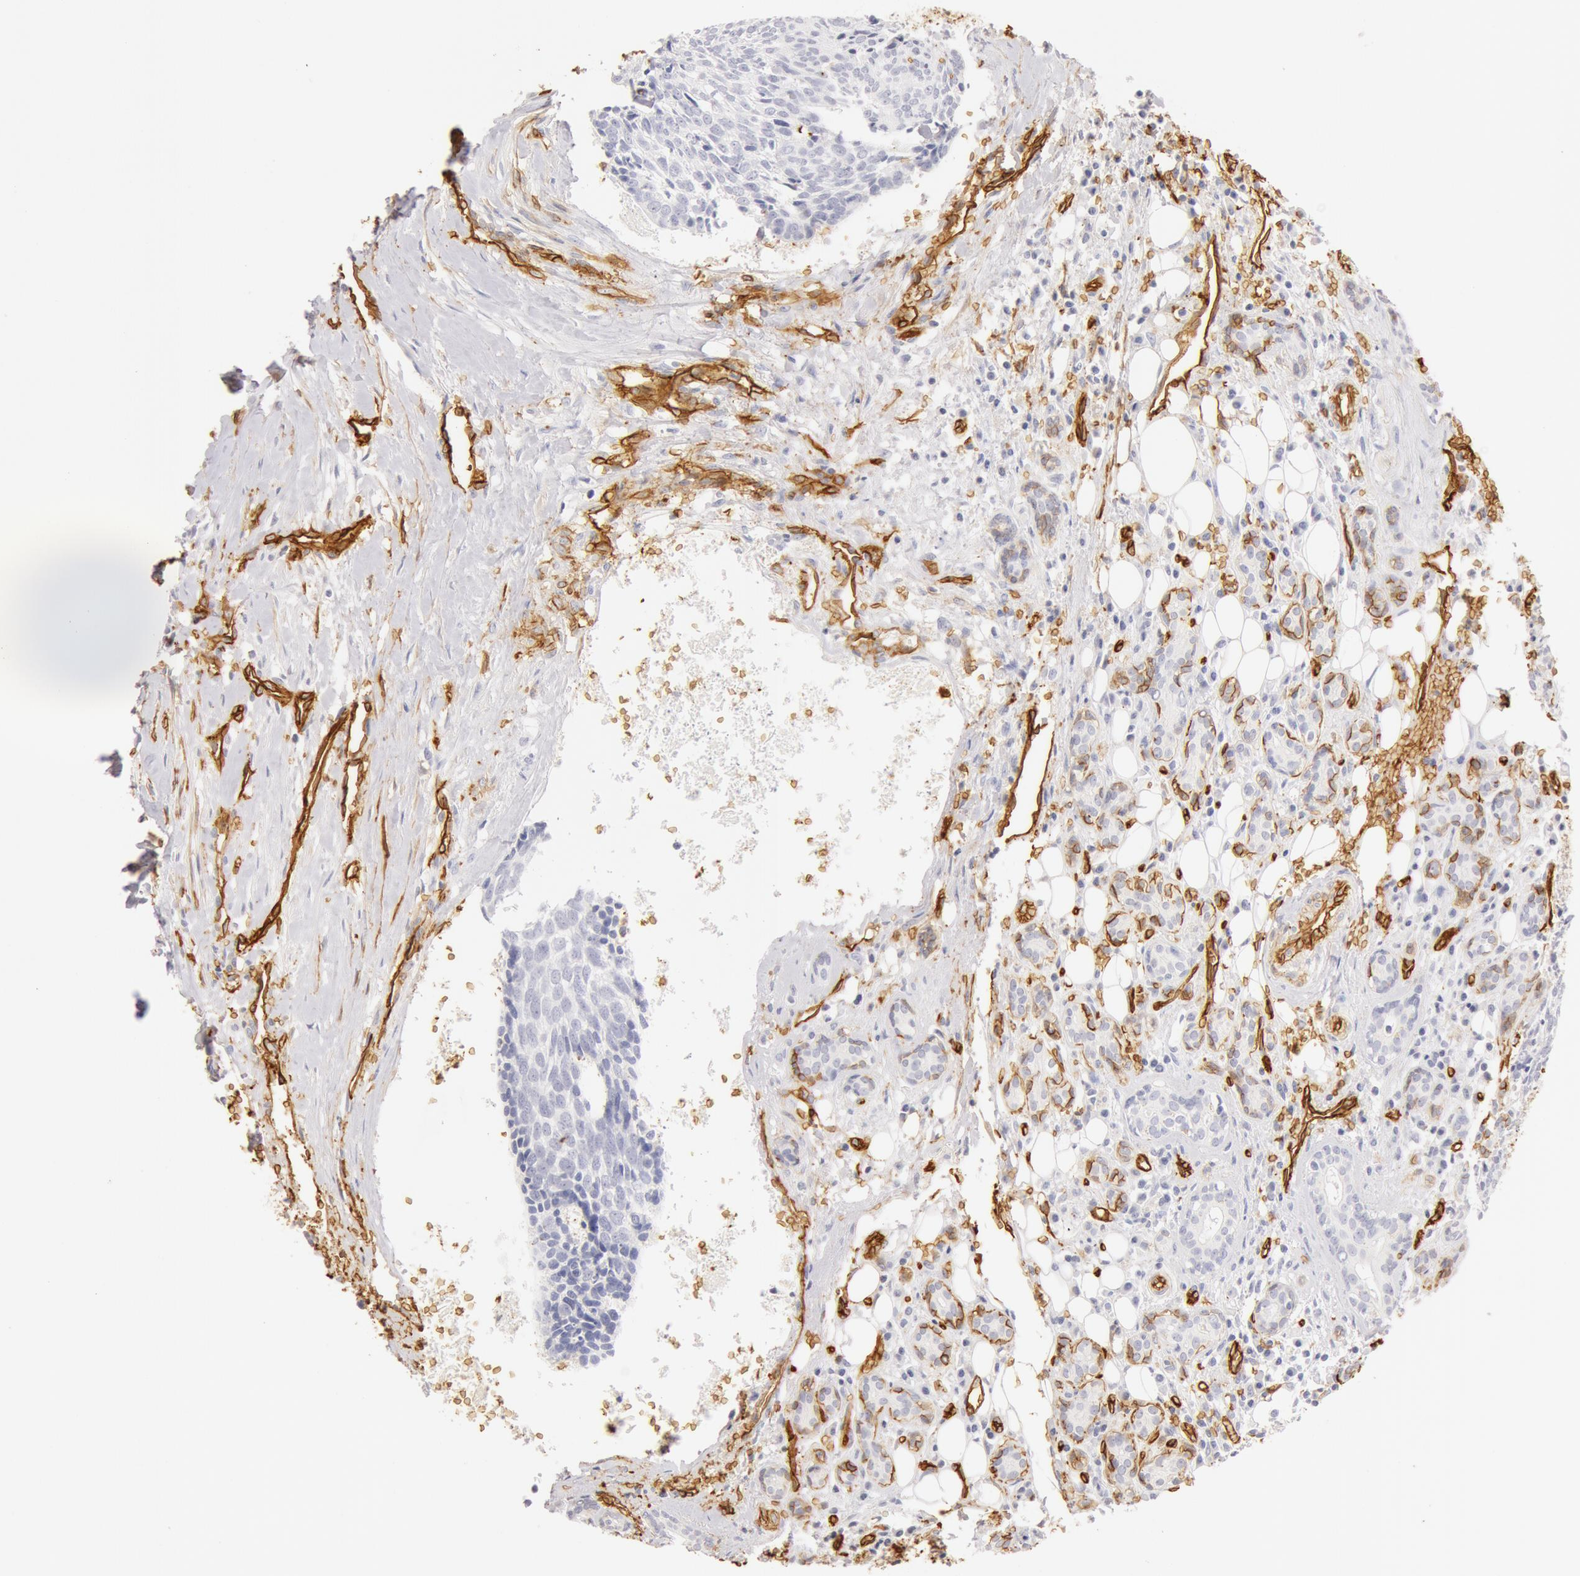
{"staining": {"intensity": "negative", "quantity": "none", "location": "none"}, "tissue": "head and neck cancer", "cell_type": "Tumor cells", "image_type": "cancer", "snomed": [{"axis": "morphology", "description": "Squamous cell carcinoma, NOS"}, {"axis": "topography", "description": "Salivary gland"}, {"axis": "topography", "description": "Head-Neck"}], "caption": "DAB immunohistochemical staining of squamous cell carcinoma (head and neck) demonstrates no significant expression in tumor cells. (Stains: DAB immunohistochemistry with hematoxylin counter stain, Microscopy: brightfield microscopy at high magnification).", "gene": "AQP1", "patient": {"sex": "male", "age": 70}}